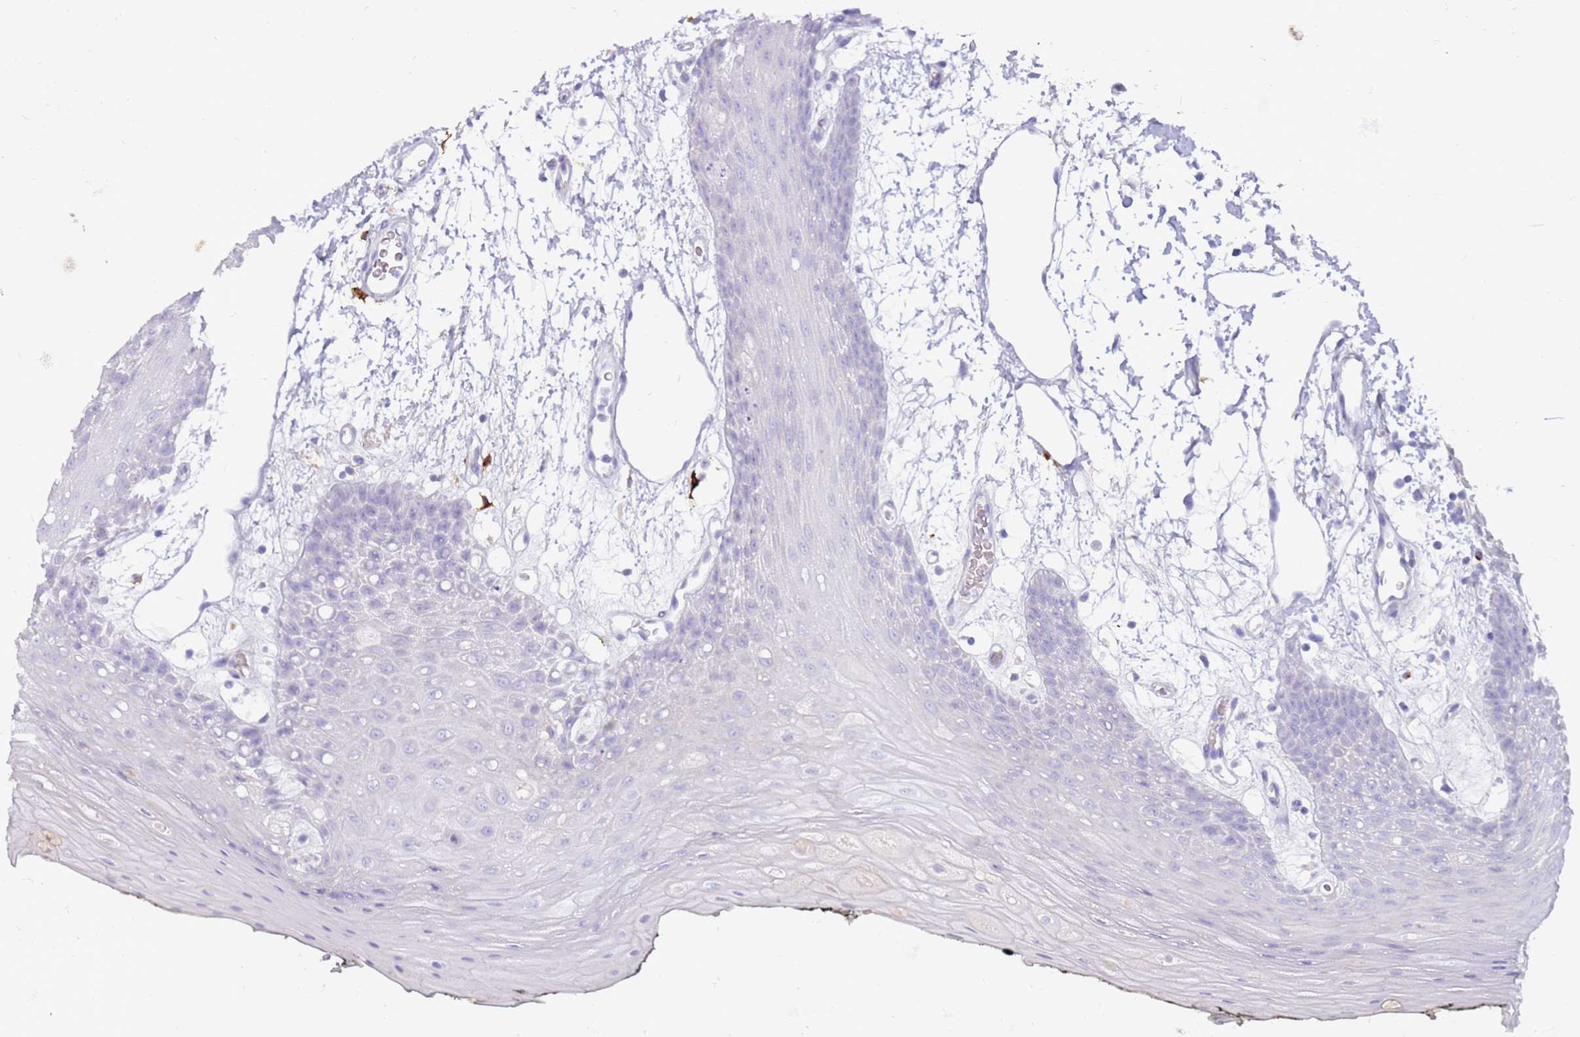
{"staining": {"intensity": "negative", "quantity": "none", "location": "none"}, "tissue": "oral mucosa", "cell_type": "Squamous epithelial cells", "image_type": "normal", "snomed": [{"axis": "morphology", "description": "Normal tissue, NOS"}, {"axis": "topography", "description": "Oral tissue"}, {"axis": "topography", "description": "Tounge, NOS"}], "caption": "This is an immunohistochemistry (IHC) histopathology image of benign oral mucosa. There is no expression in squamous epithelial cells.", "gene": "EVPLL", "patient": {"sex": "female", "age": 59}}